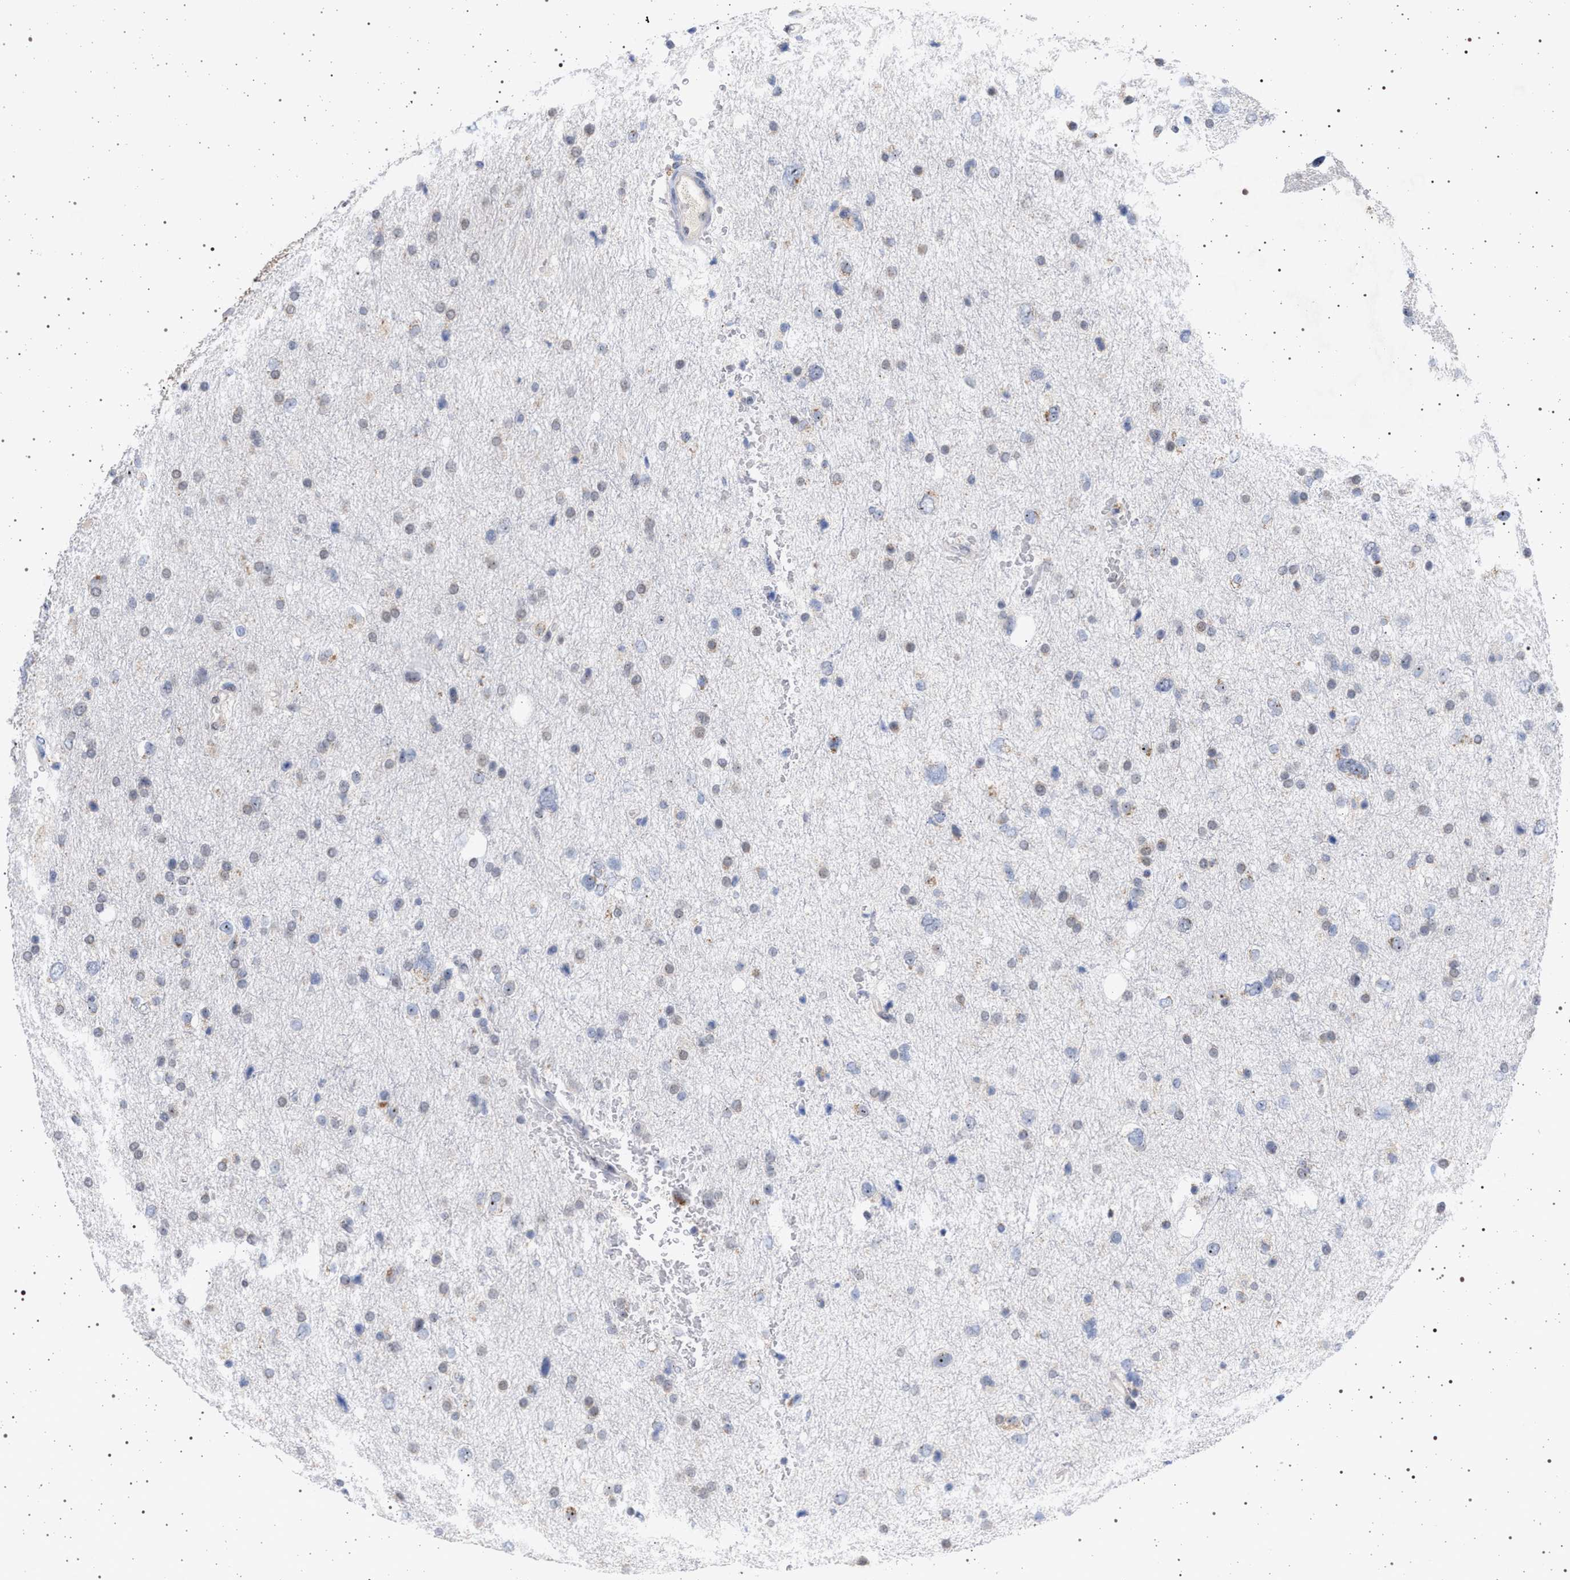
{"staining": {"intensity": "negative", "quantity": "none", "location": "none"}, "tissue": "glioma", "cell_type": "Tumor cells", "image_type": "cancer", "snomed": [{"axis": "morphology", "description": "Glioma, malignant, Low grade"}, {"axis": "topography", "description": "Brain"}], "caption": "Protein analysis of malignant glioma (low-grade) exhibits no significant expression in tumor cells.", "gene": "ELAC2", "patient": {"sex": "female", "age": 37}}